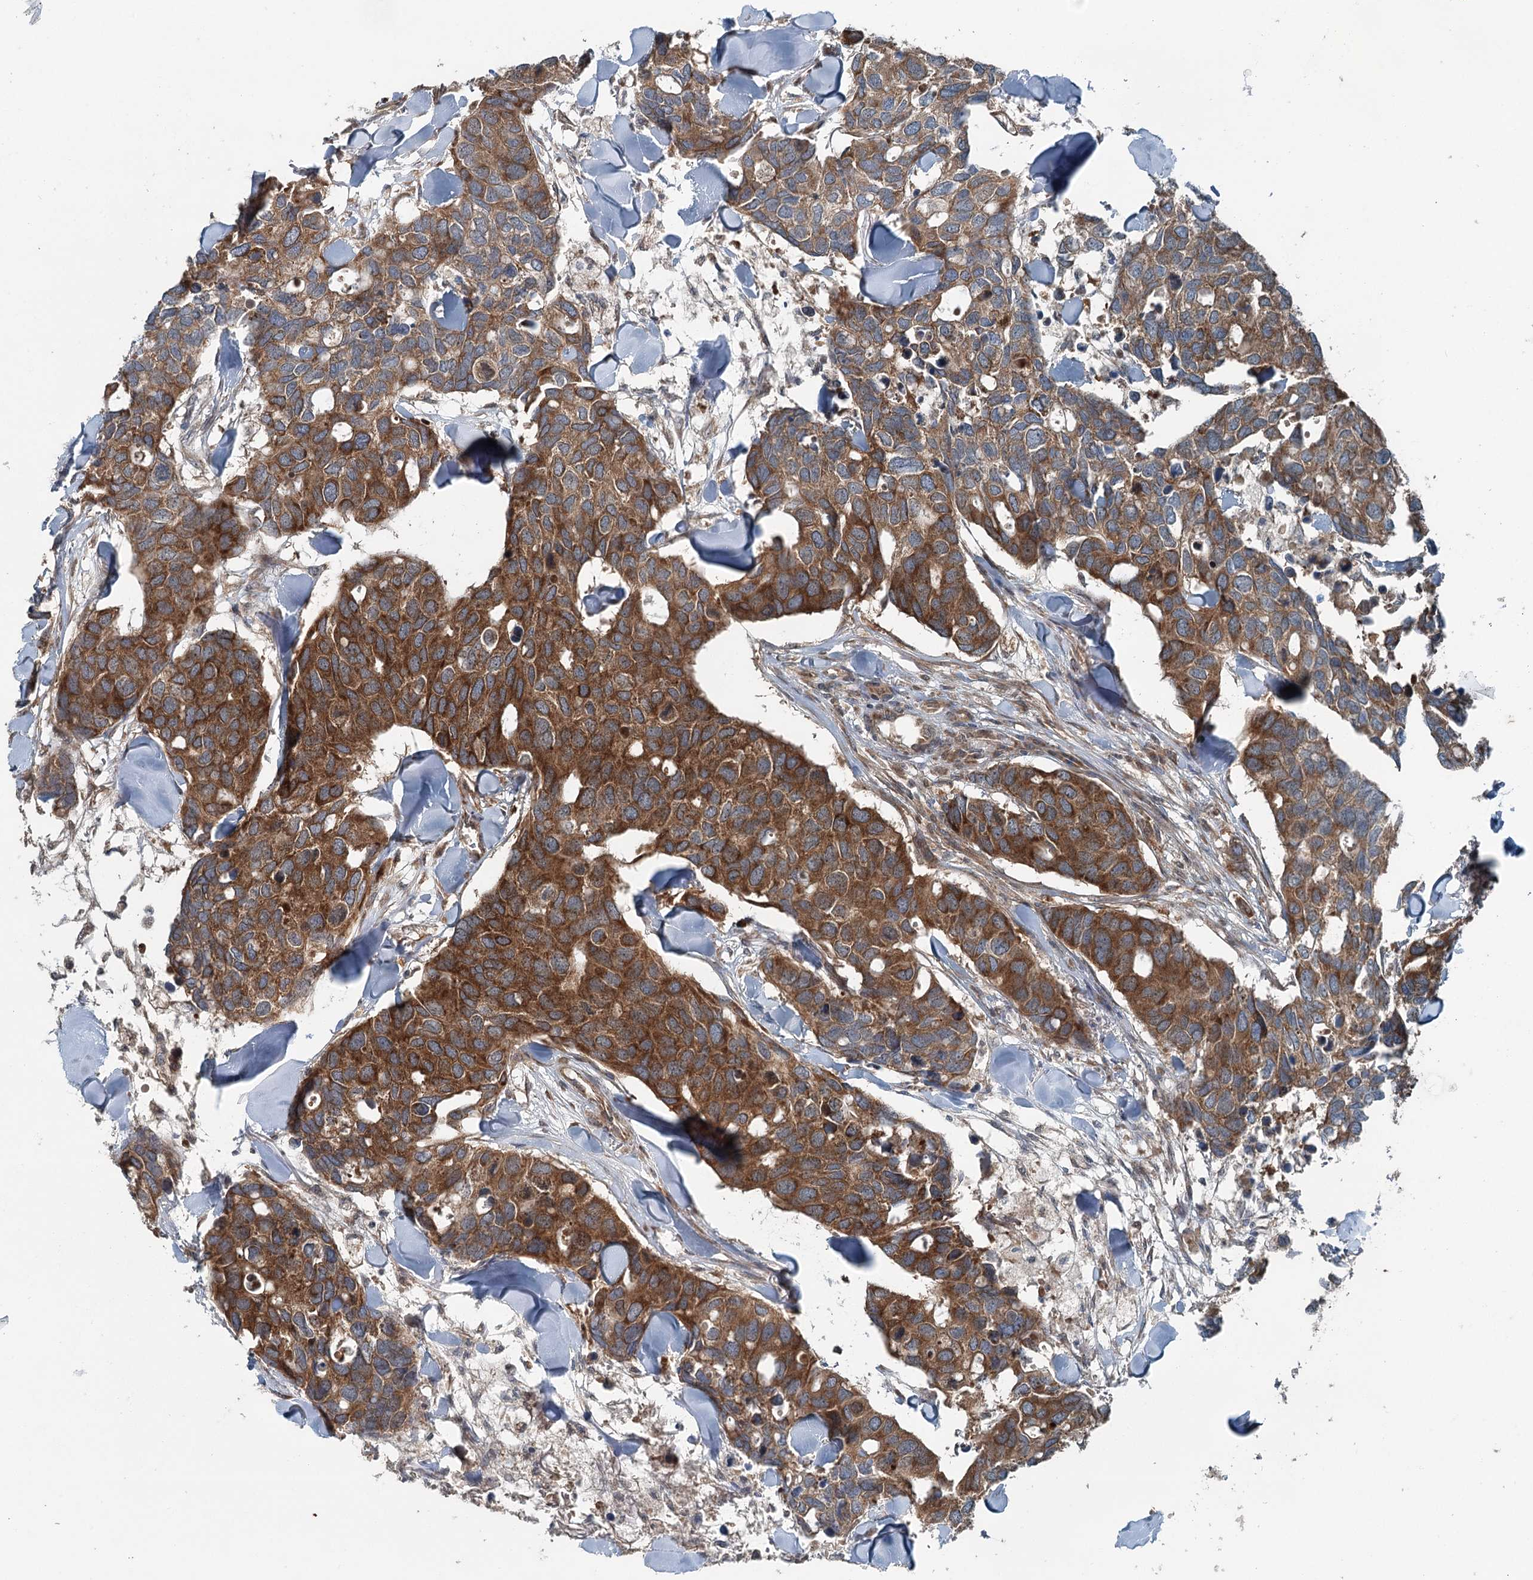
{"staining": {"intensity": "moderate", "quantity": ">75%", "location": "cytoplasmic/membranous"}, "tissue": "breast cancer", "cell_type": "Tumor cells", "image_type": "cancer", "snomed": [{"axis": "morphology", "description": "Duct carcinoma"}, {"axis": "topography", "description": "Breast"}], "caption": "Tumor cells show medium levels of moderate cytoplasmic/membranous expression in about >75% of cells in human breast infiltrating ductal carcinoma.", "gene": "WAPL", "patient": {"sex": "female", "age": 83}}